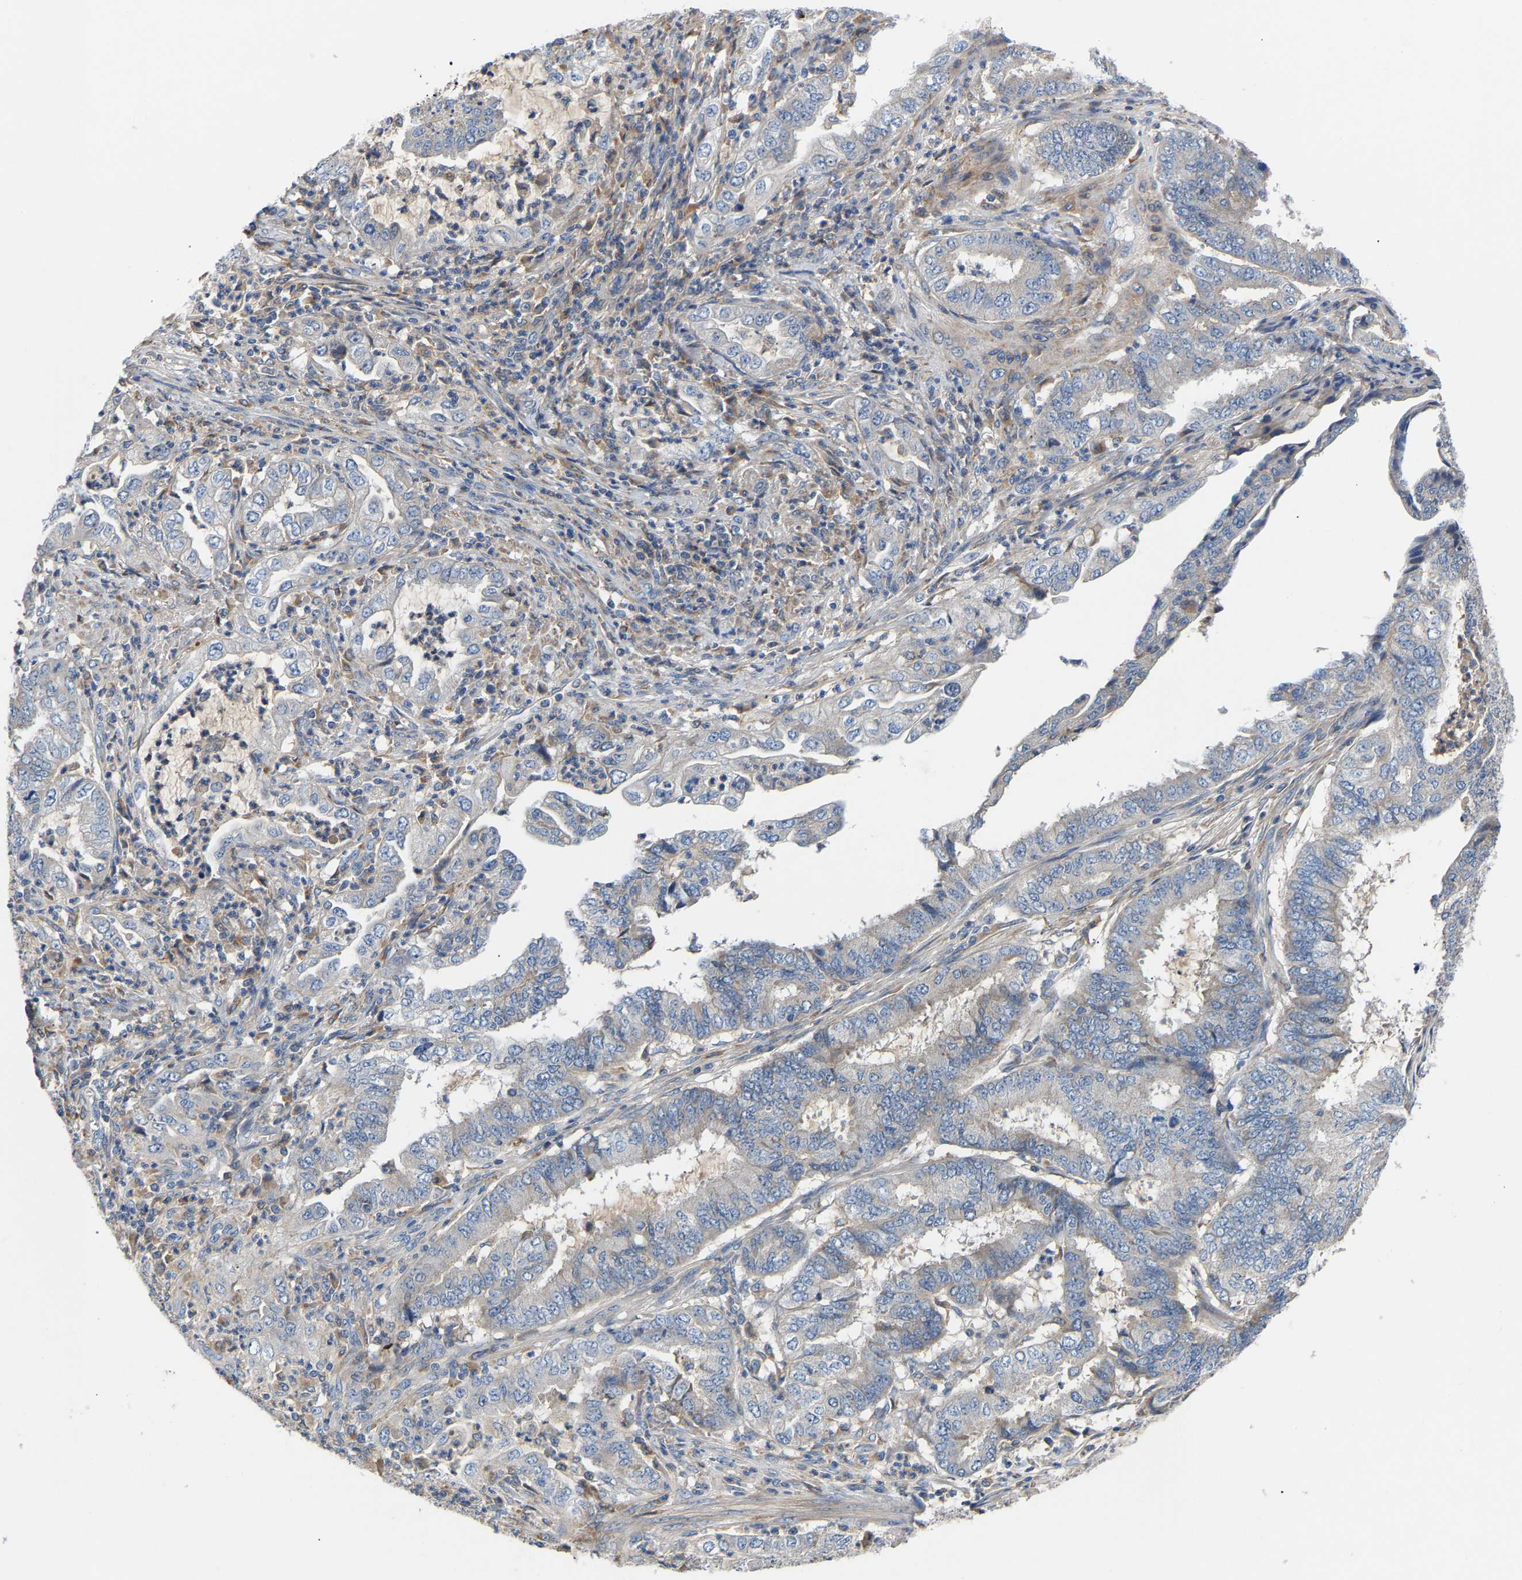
{"staining": {"intensity": "negative", "quantity": "none", "location": "none"}, "tissue": "endometrial cancer", "cell_type": "Tumor cells", "image_type": "cancer", "snomed": [{"axis": "morphology", "description": "Adenocarcinoma, NOS"}, {"axis": "topography", "description": "Endometrium"}], "caption": "The histopathology image displays no significant positivity in tumor cells of adenocarcinoma (endometrial).", "gene": "CCDC171", "patient": {"sex": "female", "age": 51}}